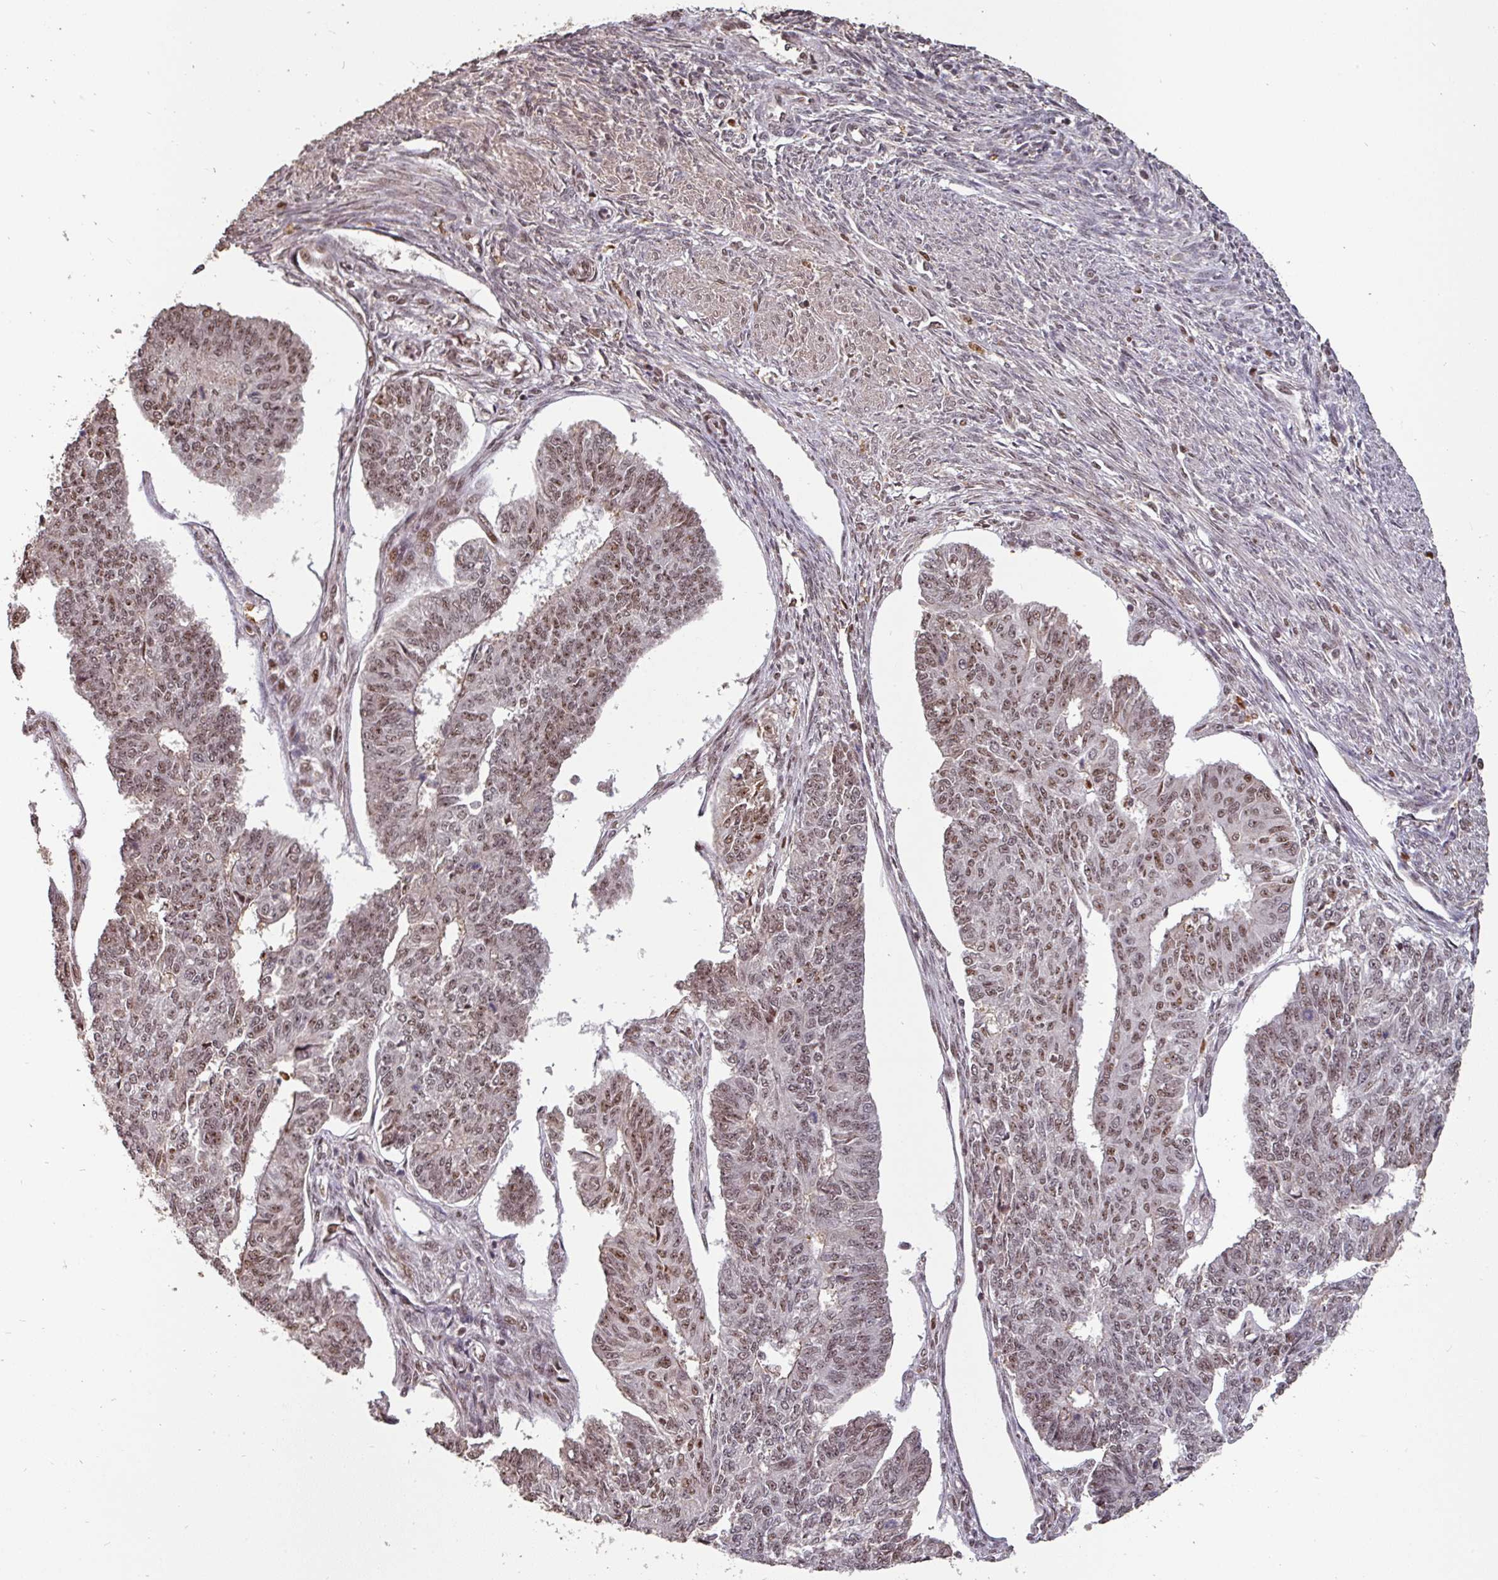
{"staining": {"intensity": "moderate", "quantity": ">75%", "location": "nuclear"}, "tissue": "endometrial cancer", "cell_type": "Tumor cells", "image_type": "cancer", "snomed": [{"axis": "morphology", "description": "Adenocarcinoma, NOS"}, {"axis": "topography", "description": "Endometrium"}], "caption": "This is a histology image of IHC staining of adenocarcinoma (endometrial), which shows moderate positivity in the nuclear of tumor cells.", "gene": "POLD1", "patient": {"sex": "female", "age": 32}}